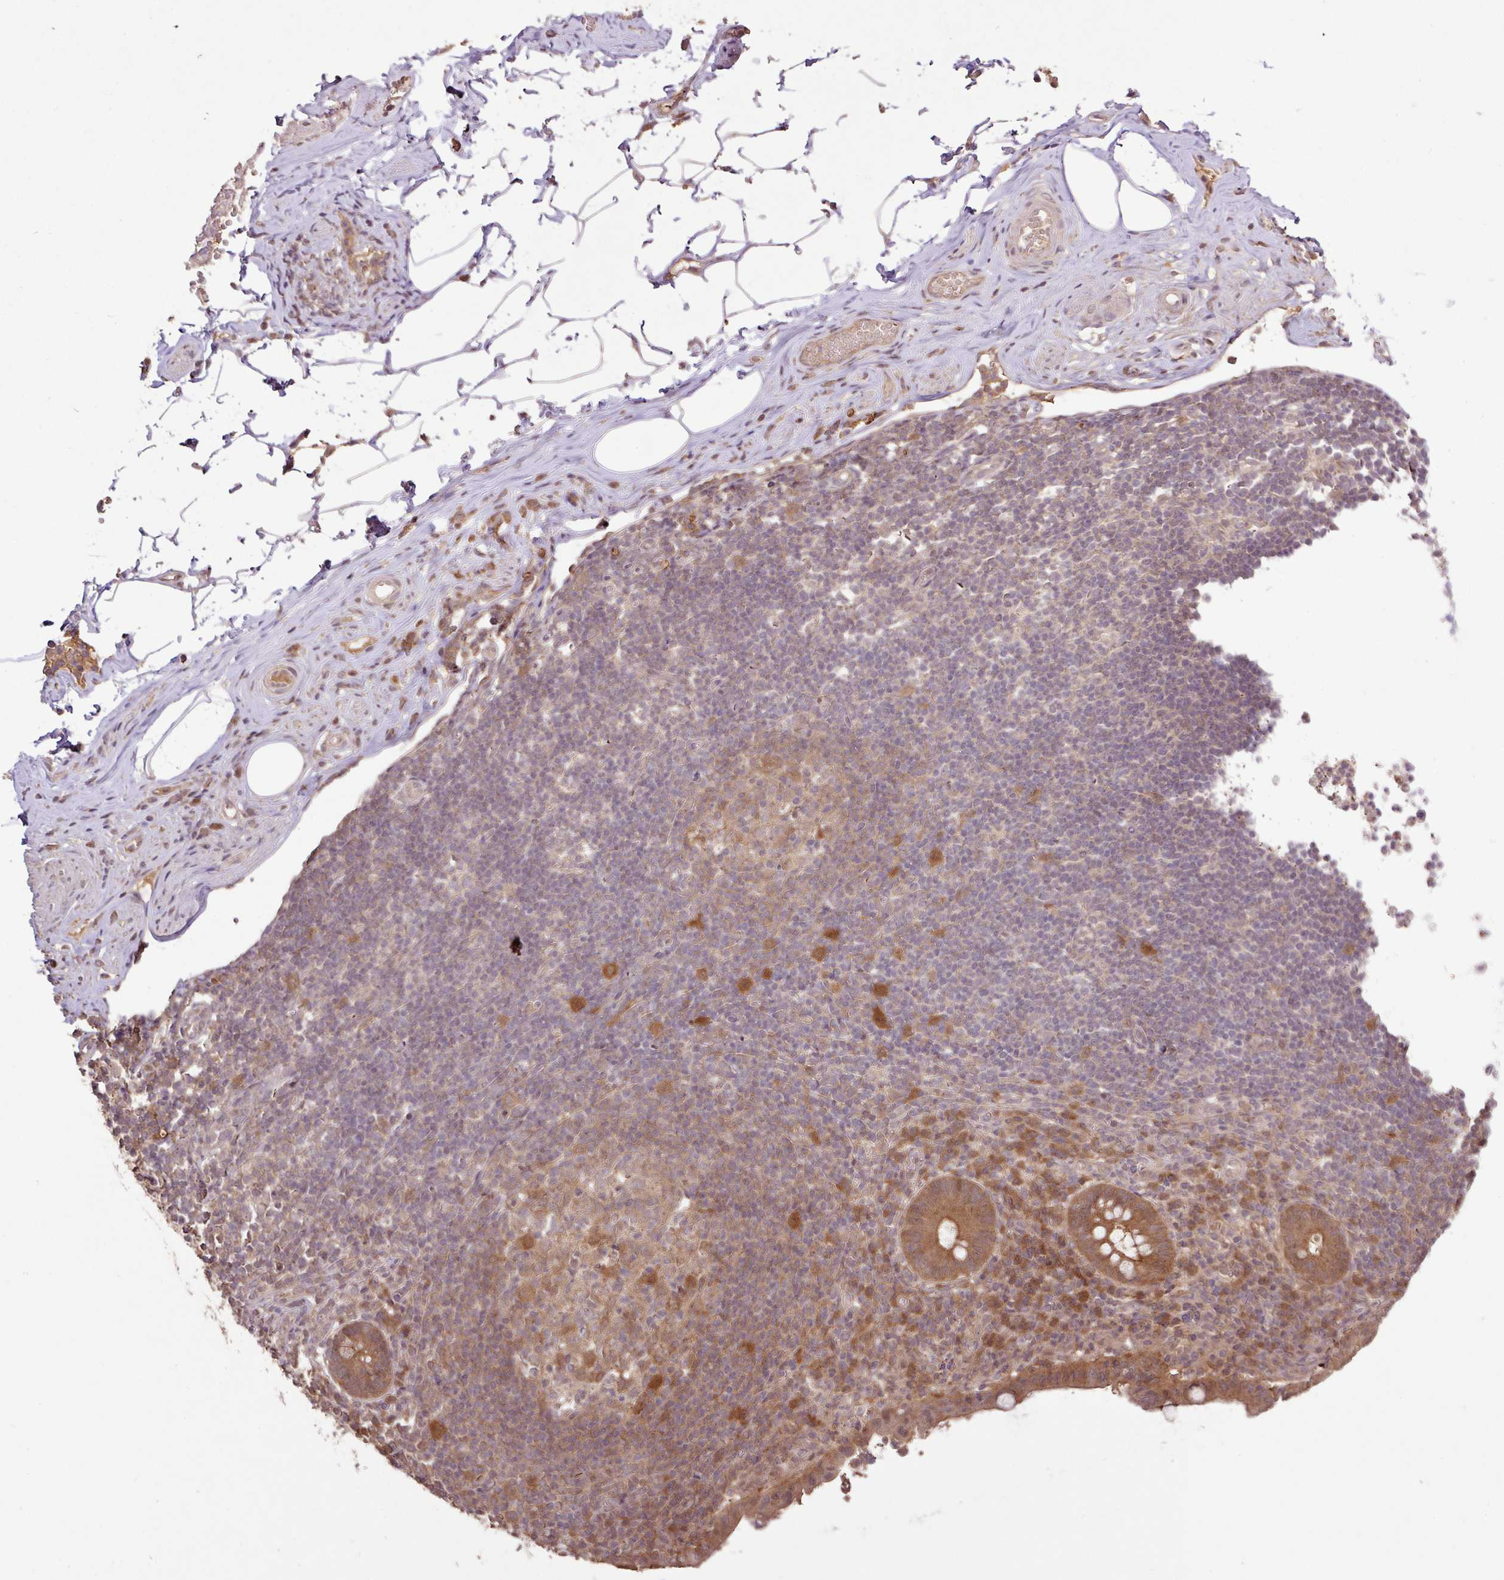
{"staining": {"intensity": "moderate", "quantity": ">75%", "location": "cytoplasmic/membranous"}, "tissue": "appendix", "cell_type": "Glandular cells", "image_type": "normal", "snomed": [{"axis": "morphology", "description": "Normal tissue, NOS"}, {"axis": "topography", "description": "Appendix"}], "caption": "Immunohistochemistry of normal human appendix reveals medium levels of moderate cytoplasmic/membranous positivity in about >75% of glandular cells.", "gene": "FAIM", "patient": {"sex": "female", "age": 56}}